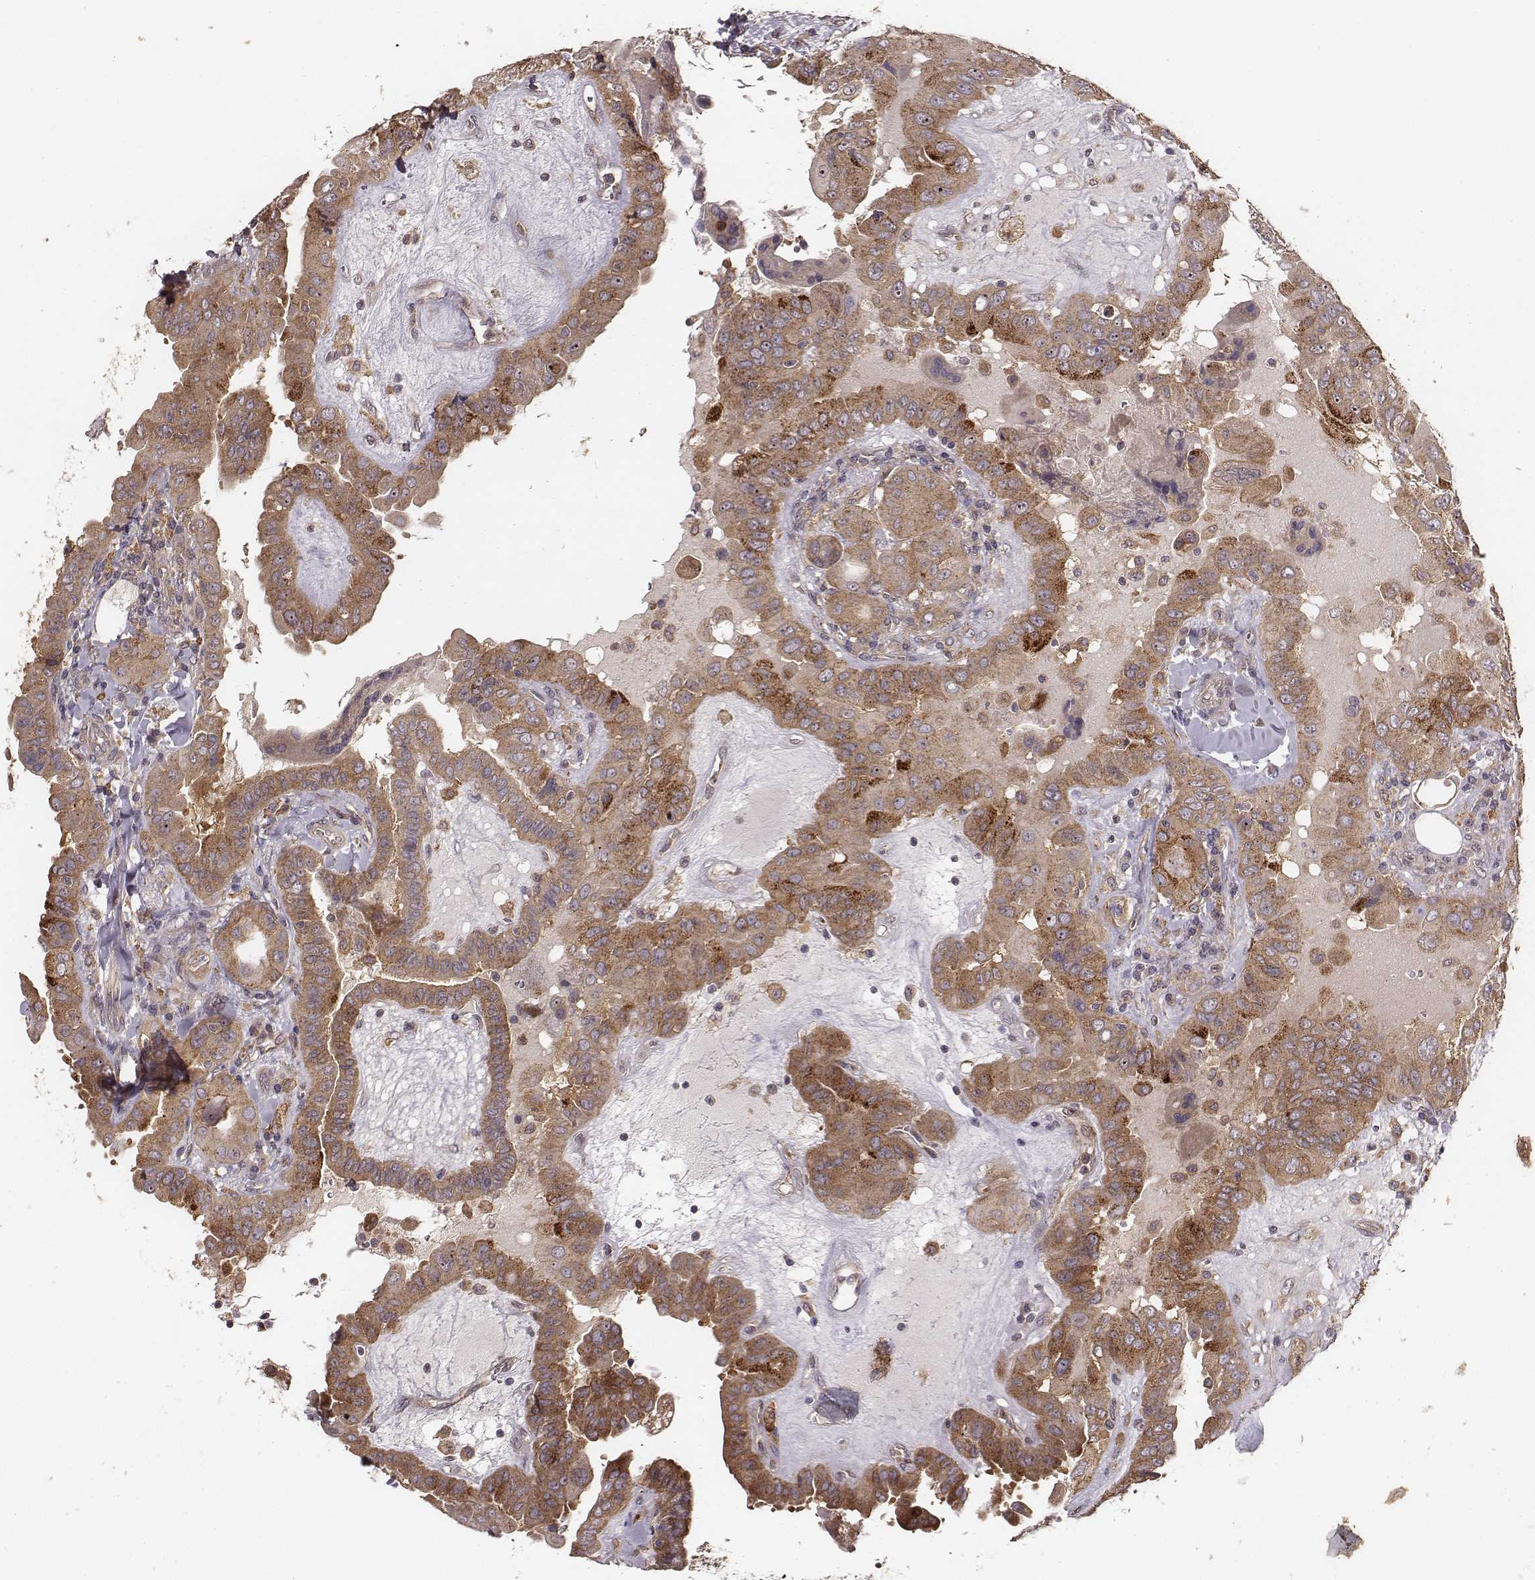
{"staining": {"intensity": "moderate", "quantity": ">75%", "location": "cytoplasmic/membranous"}, "tissue": "thyroid cancer", "cell_type": "Tumor cells", "image_type": "cancer", "snomed": [{"axis": "morphology", "description": "Papillary adenocarcinoma, NOS"}, {"axis": "topography", "description": "Thyroid gland"}], "caption": "Moderate cytoplasmic/membranous expression for a protein is present in about >75% of tumor cells of thyroid papillary adenocarcinoma using IHC.", "gene": "VPS26A", "patient": {"sex": "female", "age": 37}}